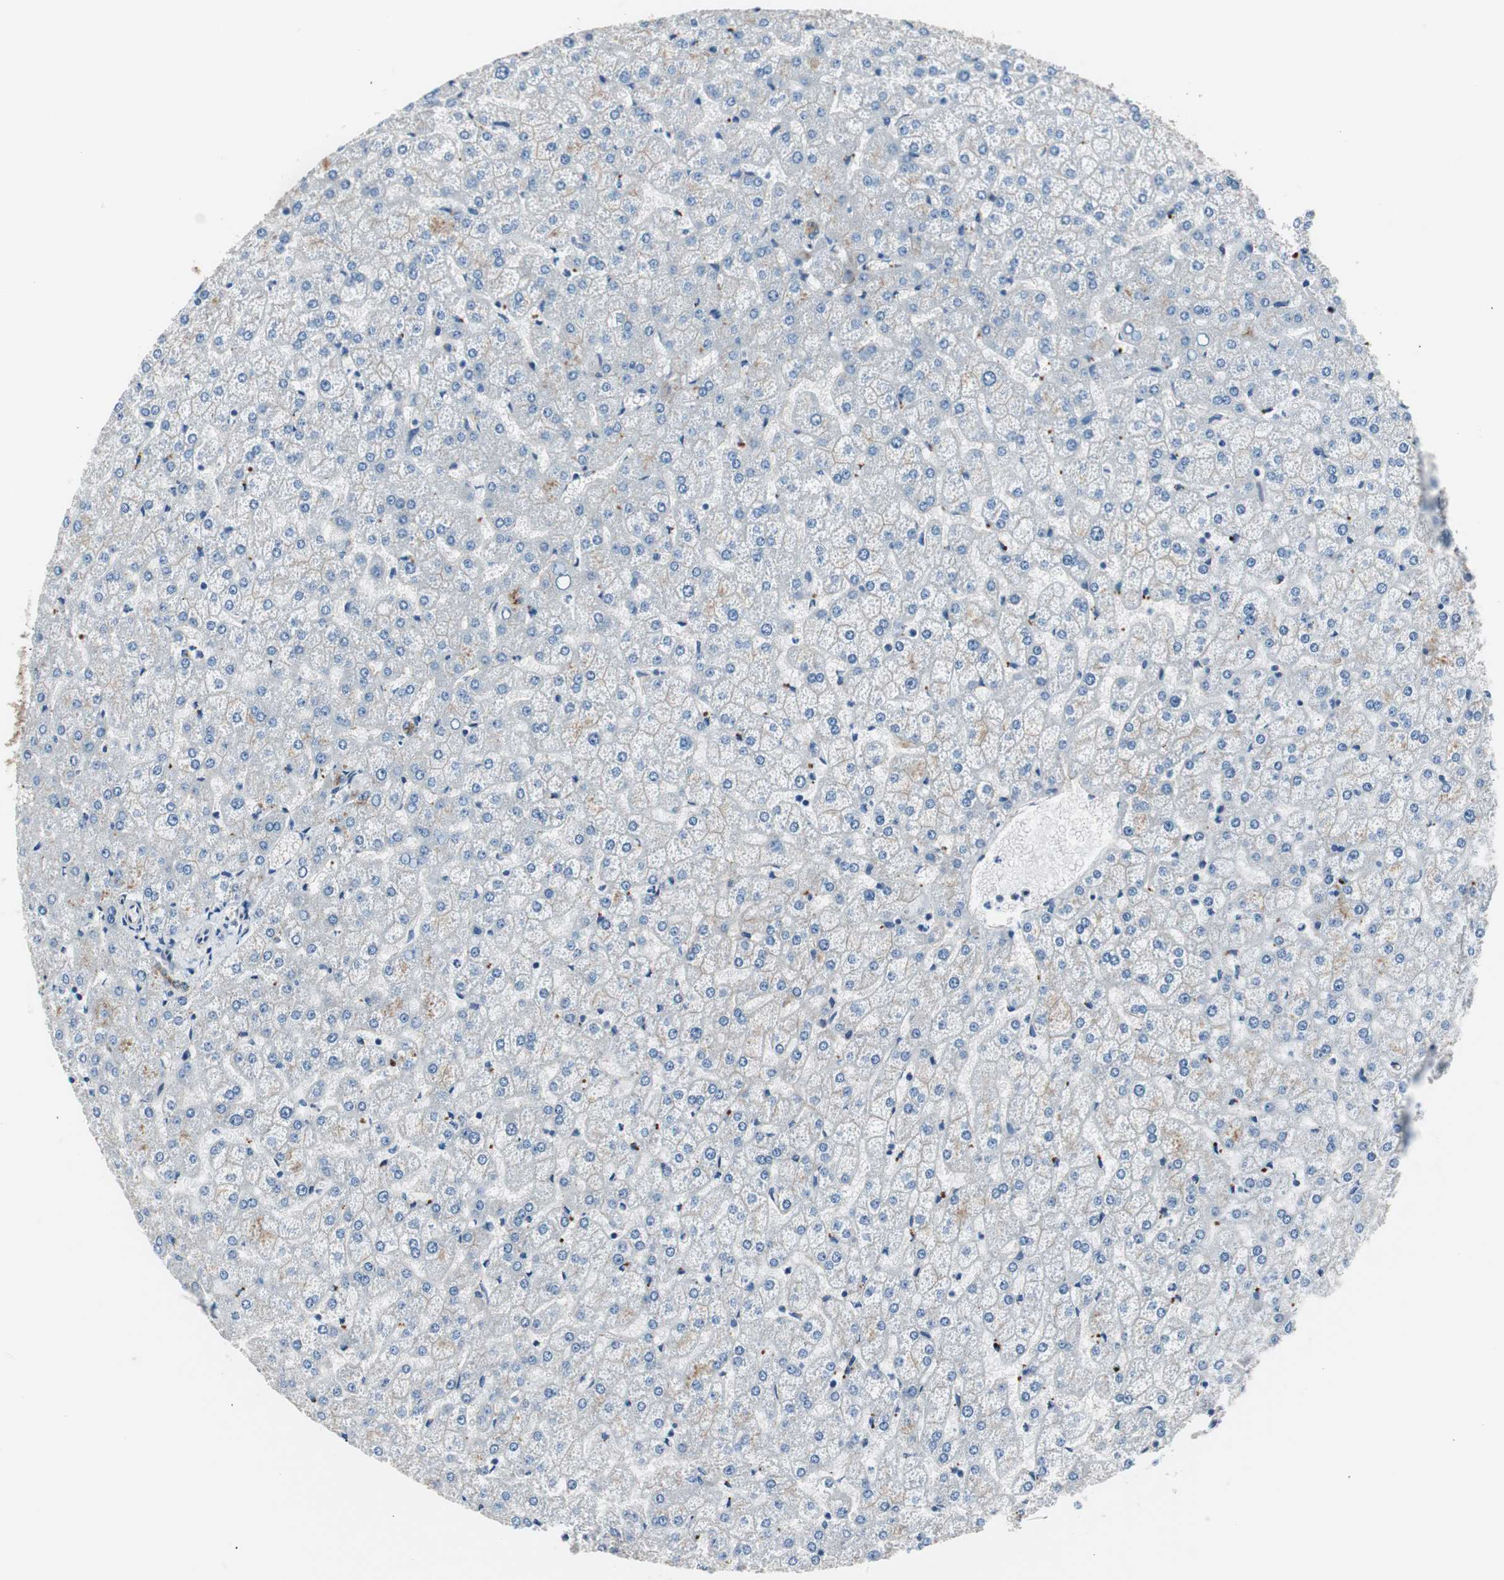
{"staining": {"intensity": "moderate", "quantity": ">75%", "location": "cytoplasmic/membranous"}, "tissue": "liver", "cell_type": "Cholangiocytes", "image_type": "normal", "snomed": [{"axis": "morphology", "description": "Normal tissue, NOS"}, {"axis": "topography", "description": "Liver"}], "caption": "A medium amount of moderate cytoplasmic/membranous staining is present in approximately >75% of cholangiocytes in normal liver. Nuclei are stained in blue.", "gene": "STXBP4", "patient": {"sex": "female", "age": 32}}